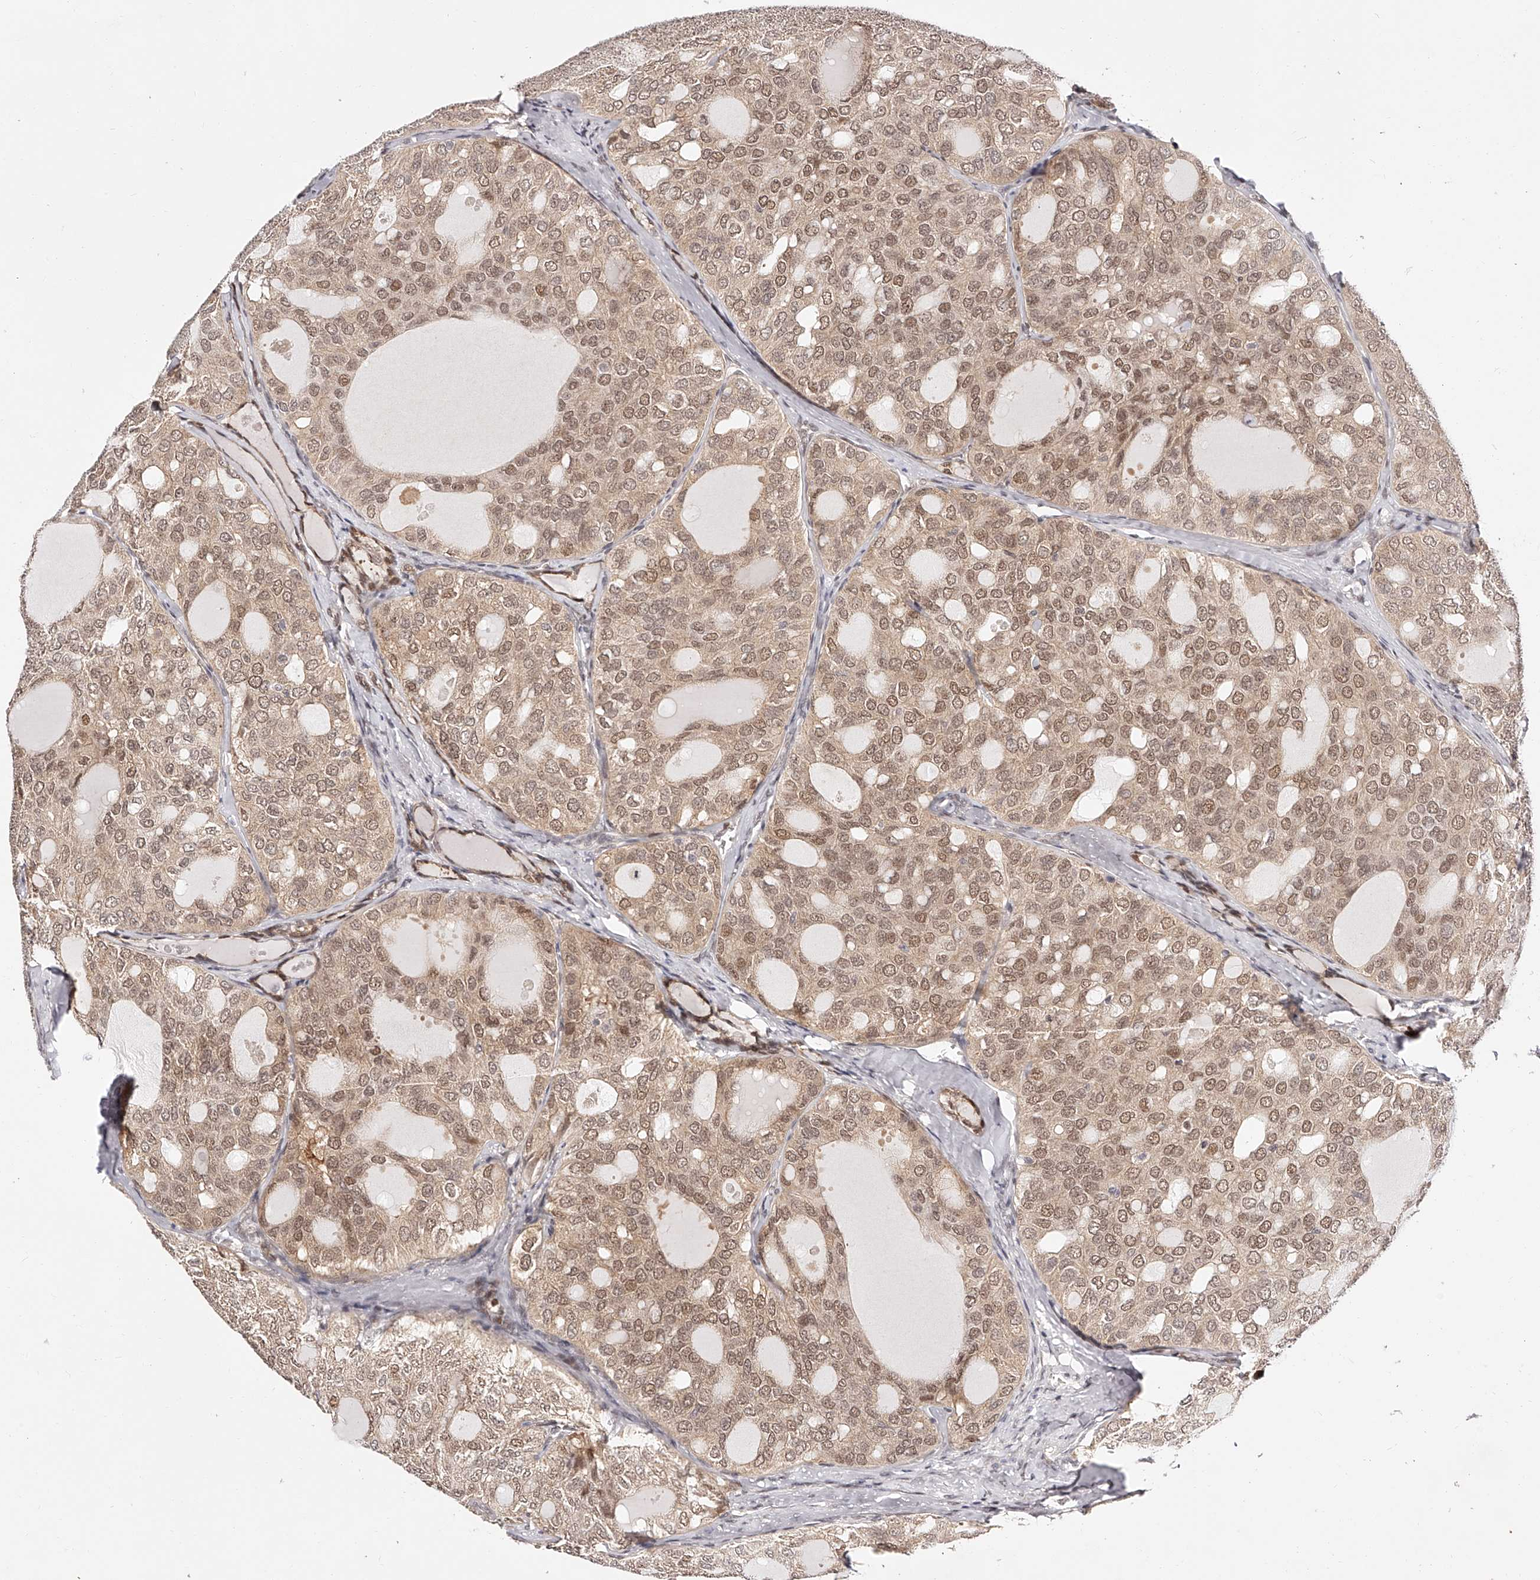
{"staining": {"intensity": "moderate", "quantity": ">75%", "location": "cytoplasmic/membranous,nuclear"}, "tissue": "thyroid cancer", "cell_type": "Tumor cells", "image_type": "cancer", "snomed": [{"axis": "morphology", "description": "Follicular adenoma carcinoma, NOS"}, {"axis": "topography", "description": "Thyroid gland"}], "caption": "A micrograph showing moderate cytoplasmic/membranous and nuclear staining in about >75% of tumor cells in follicular adenoma carcinoma (thyroid), as visualized by brown immunohistochemical staining.", "gene": "USF3", "patient": {"sex": "male", "age": 75}}